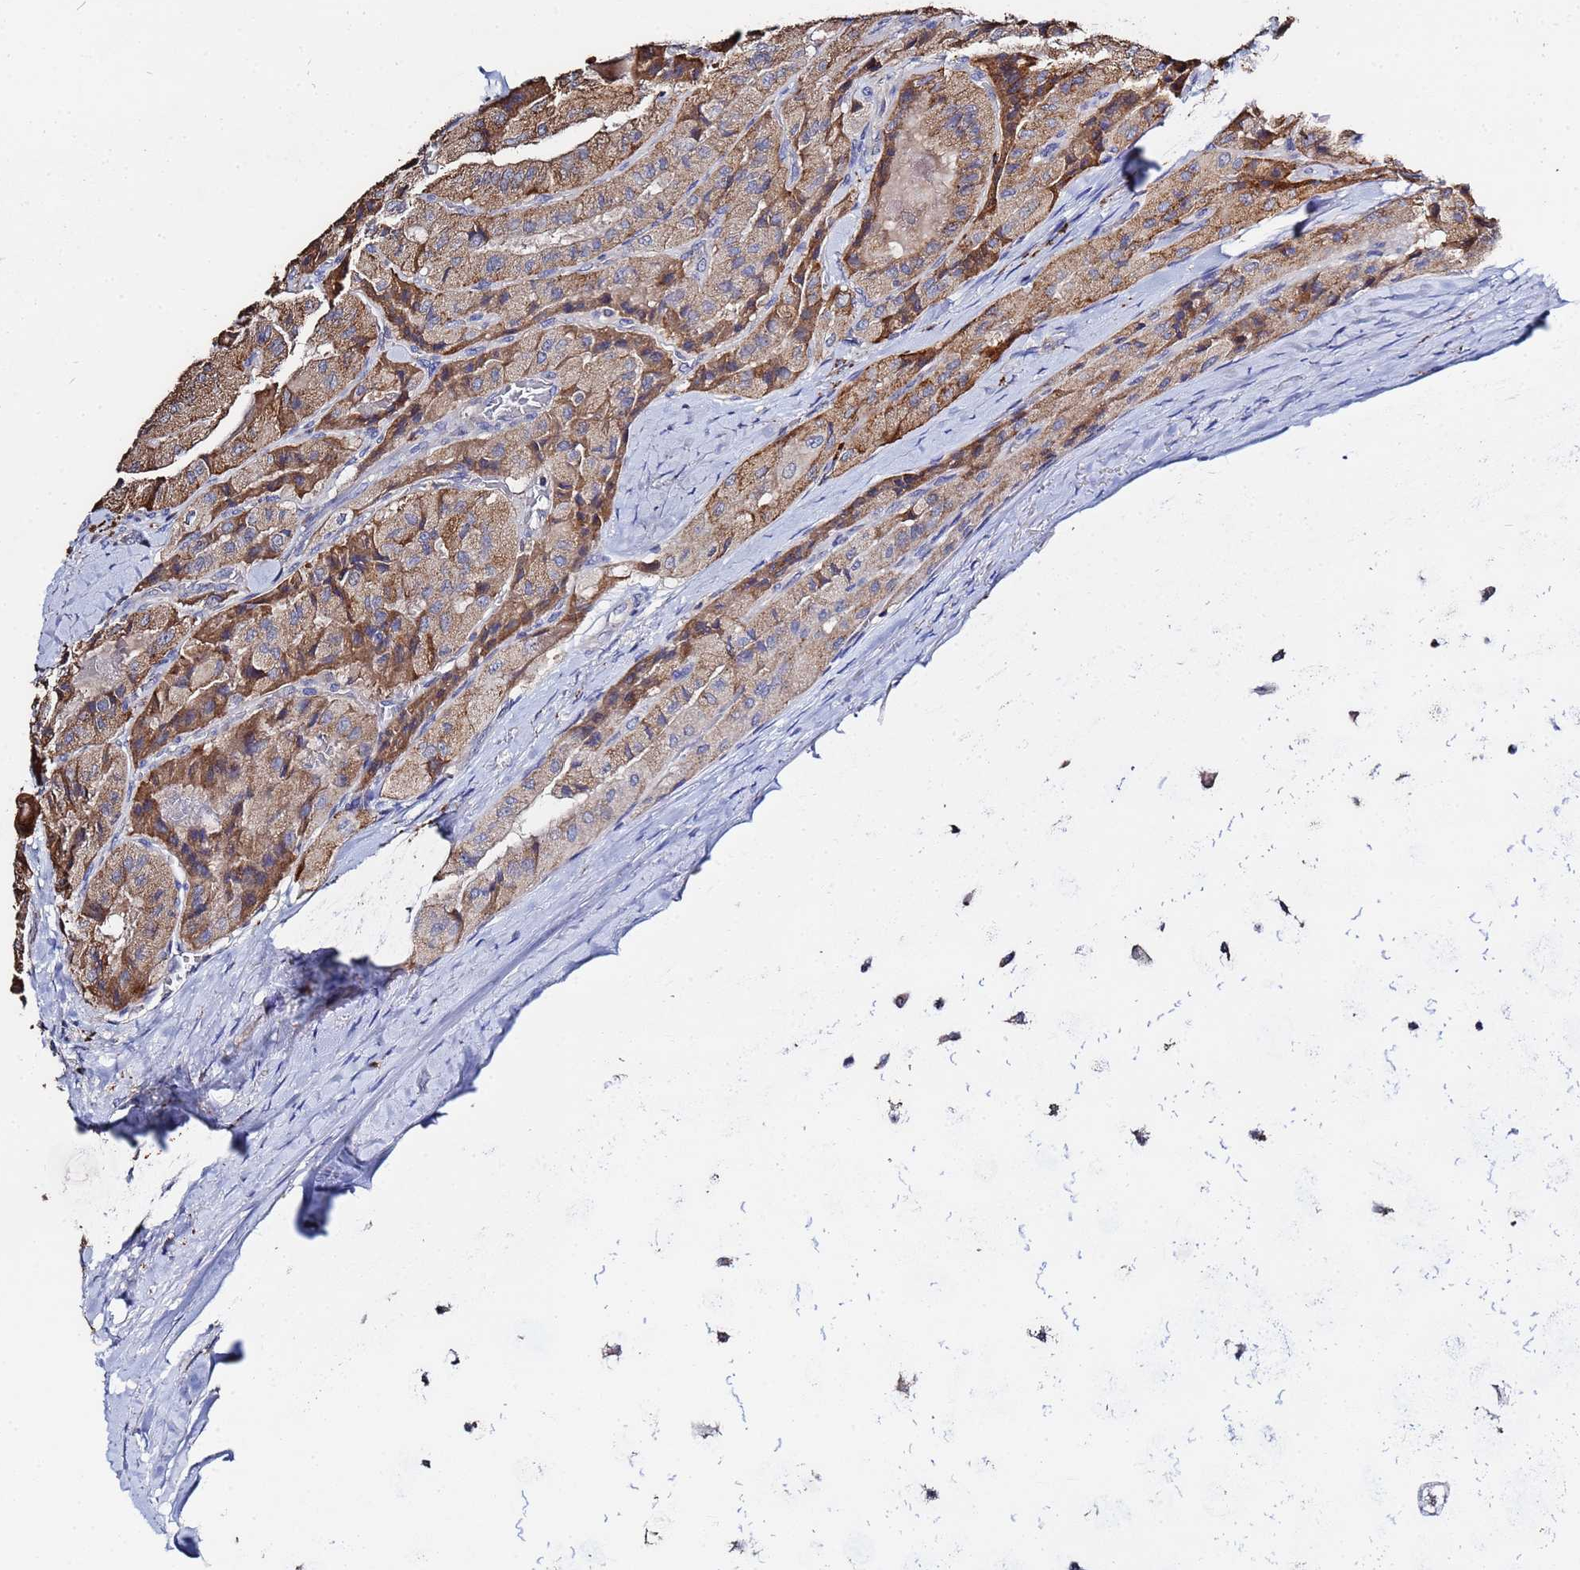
{"staining": {"intensity": "moderate", "quantity": "25%-75%", "location": "cytoplasmic/membranous"}, "tissue": "thyroid cancer", "cell_type": "Tumor cells", "image_type": "cancer", "snomed": [{"axis": "morphology", "description": "Normal tissue, NOS"}, {"axis": "morphology", "description": "Papillary adenocarcinoma, NOS"}, {"axis": "topography", "description": "Thyroid gland"}], "caption": "Moderate cytoplasmic/membranous staining for a protein is appreciated in approximately 25%-75% of tumor cells of papillary adenocarcinoma (thyroid) using IHC.", "gene": "TCP10L", "patient": {"sex": "female", "age": 59}}